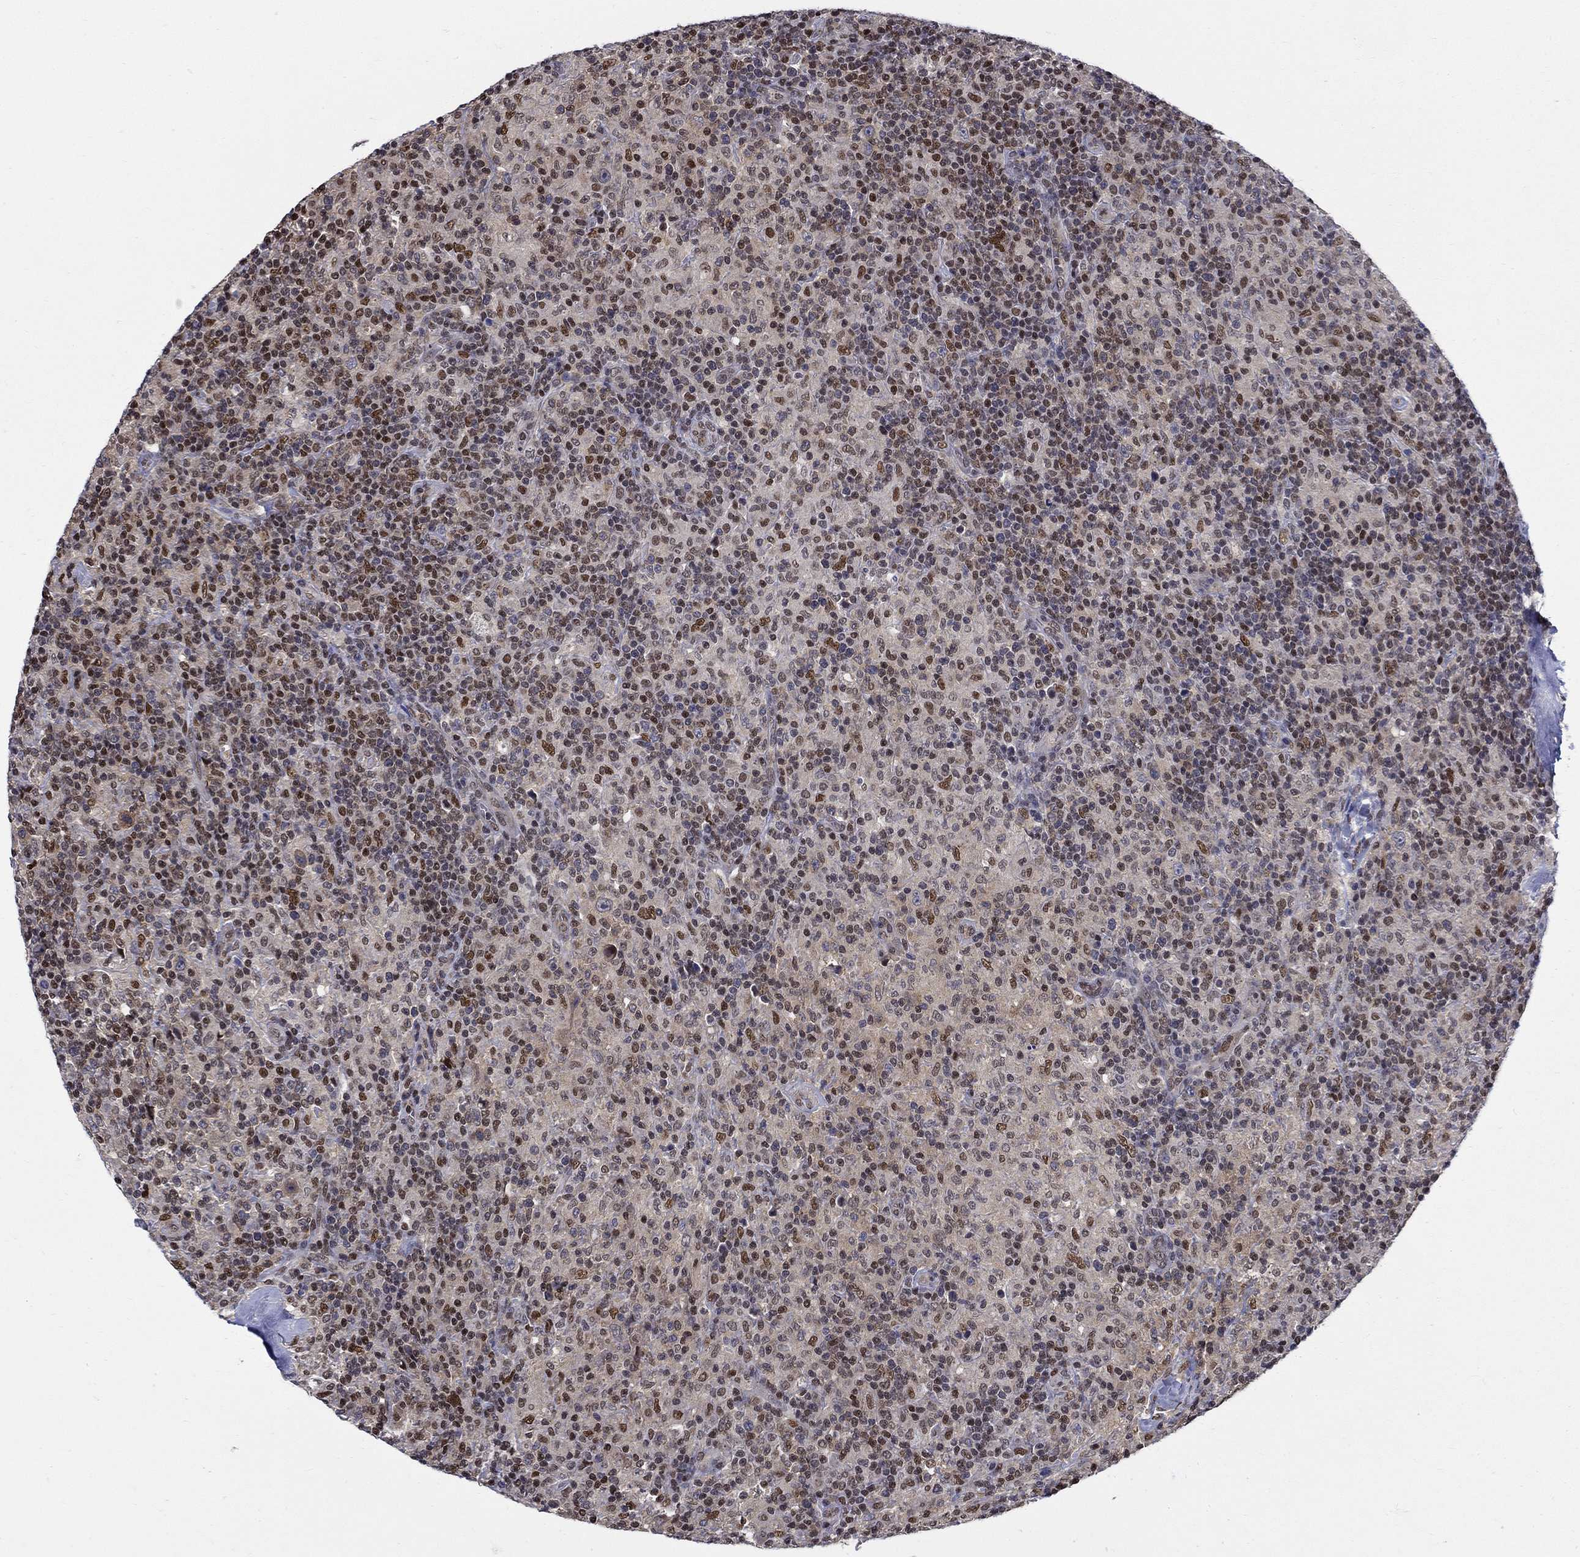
{"staining": {"intensity": "strong", "quantity": "25%-75%", "location": "nuclear"}, "tissue": "lymphoma", "cell_type": "Tumor cells", "image_type": "cancer", "snomed": [{"axis": "morphology", "description": "Hodgkin's disease, NOS"}, {"axis": "topography", "description": "Lymph node"}], "caption": "Immunohistochemical staining of lymphoma shows high levels of strong nuclear positivity in about 25%-75% of tumor cells. Nuclei are stained in blue.", "gene": "ZNF594", "patient": {"sex": "male", "age": 70}}